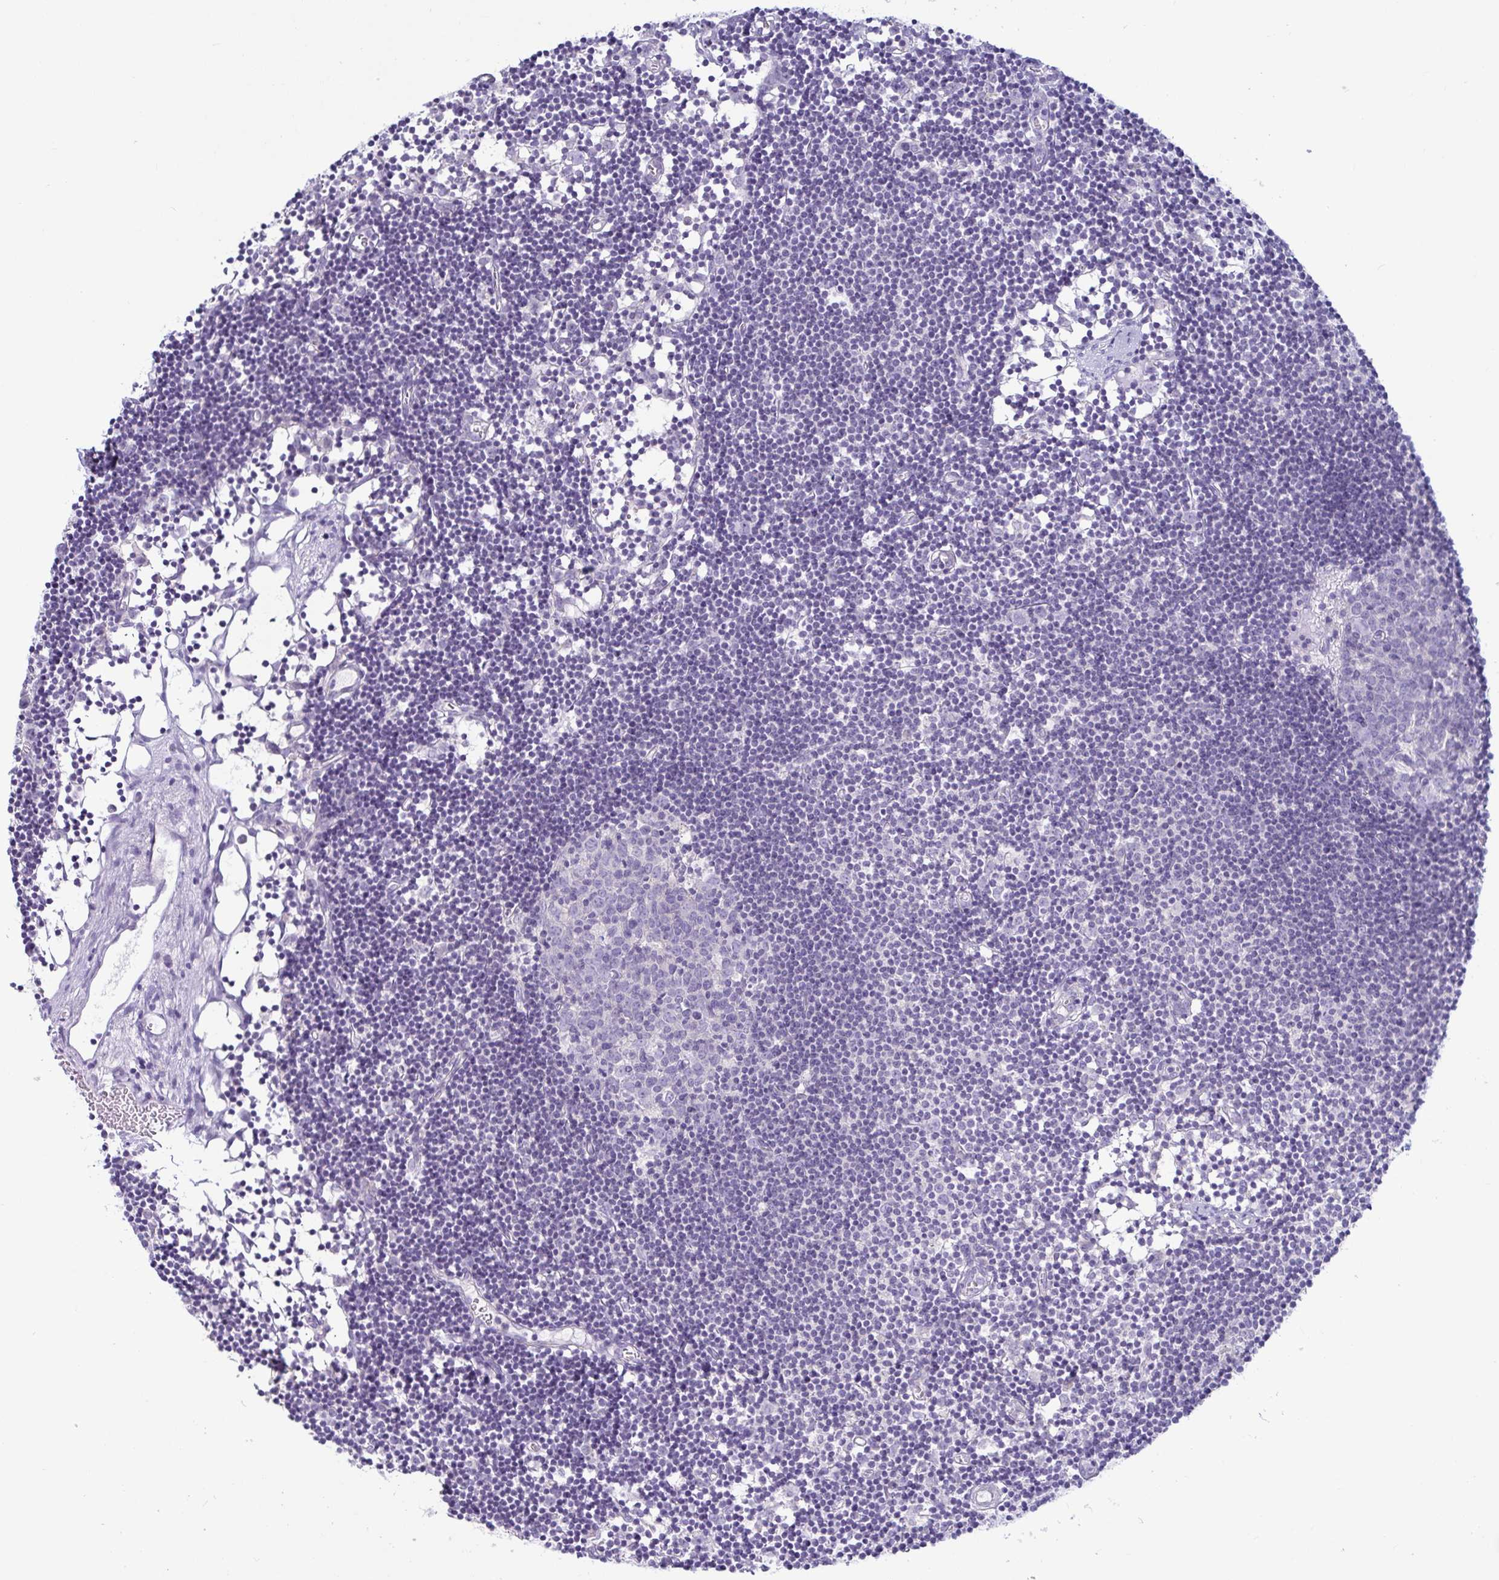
{"staining": {"intensity": "negative", "quantity": "none", "location": "none"}, "tissue": "lymph node", "cell_type": "Germinal center cells", "image_type": "normal", "snomed": [{"axis": "morphology", "description": "Normal tissue, NOS"}, {"axis": "topography", "description": "Lymph node"}], "caption": "A high-resolution micrograph shows IHC staining of benign lymph node, which shows no significant staining in germinal center cells. (Brightfield microscopy of DAB (3,3'-diaminobenzidine) immunohistochemistry (IHC) at high magnification).", "gene": "TNNI2", "patient": {"sex": "female", "age": 11}}